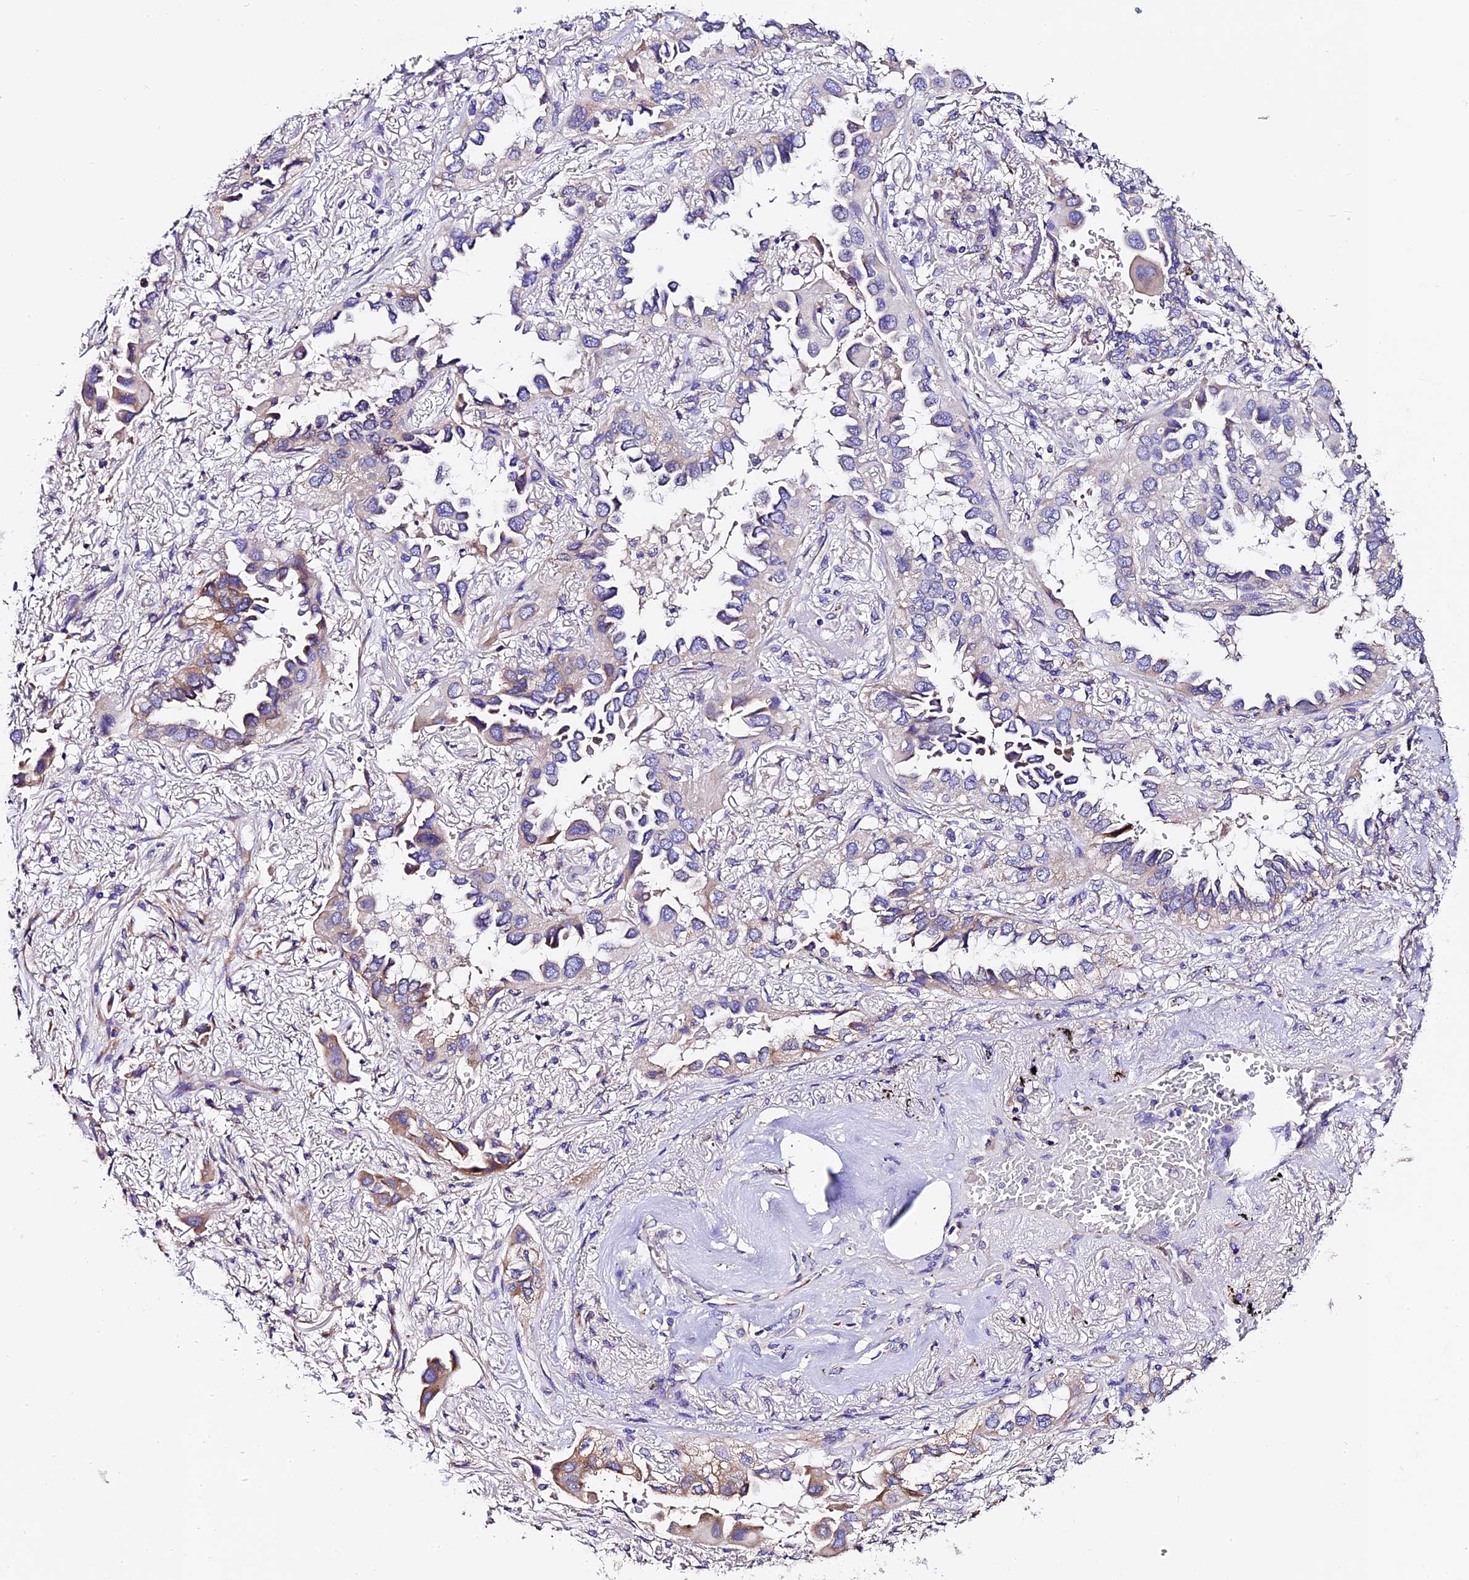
{"staining": {"intensity": "moderate", "quantity": "25%-75%", "location": "cytoplasmic/membranous"}, "tissue": "lung cancer", "cell_type": "Tumor cells", "image_type": "cancer", "snomed": [{"axis": "morphology", "description": "Adenocarcinoma, NOS"}, {"axis": "topography", "description": "Lung"}], "caption": "The immunohistochemical stain highlights moderate cytoplasmic/membranous staining in tumor cells of adenocarcinoma (lung) tissue. (DAB (3,3'-diaminobenzidine) IHC with brightfield microscopy, high magnification).", "gene": "FREM3", "patient": {"sex": "female", "age": 76}}